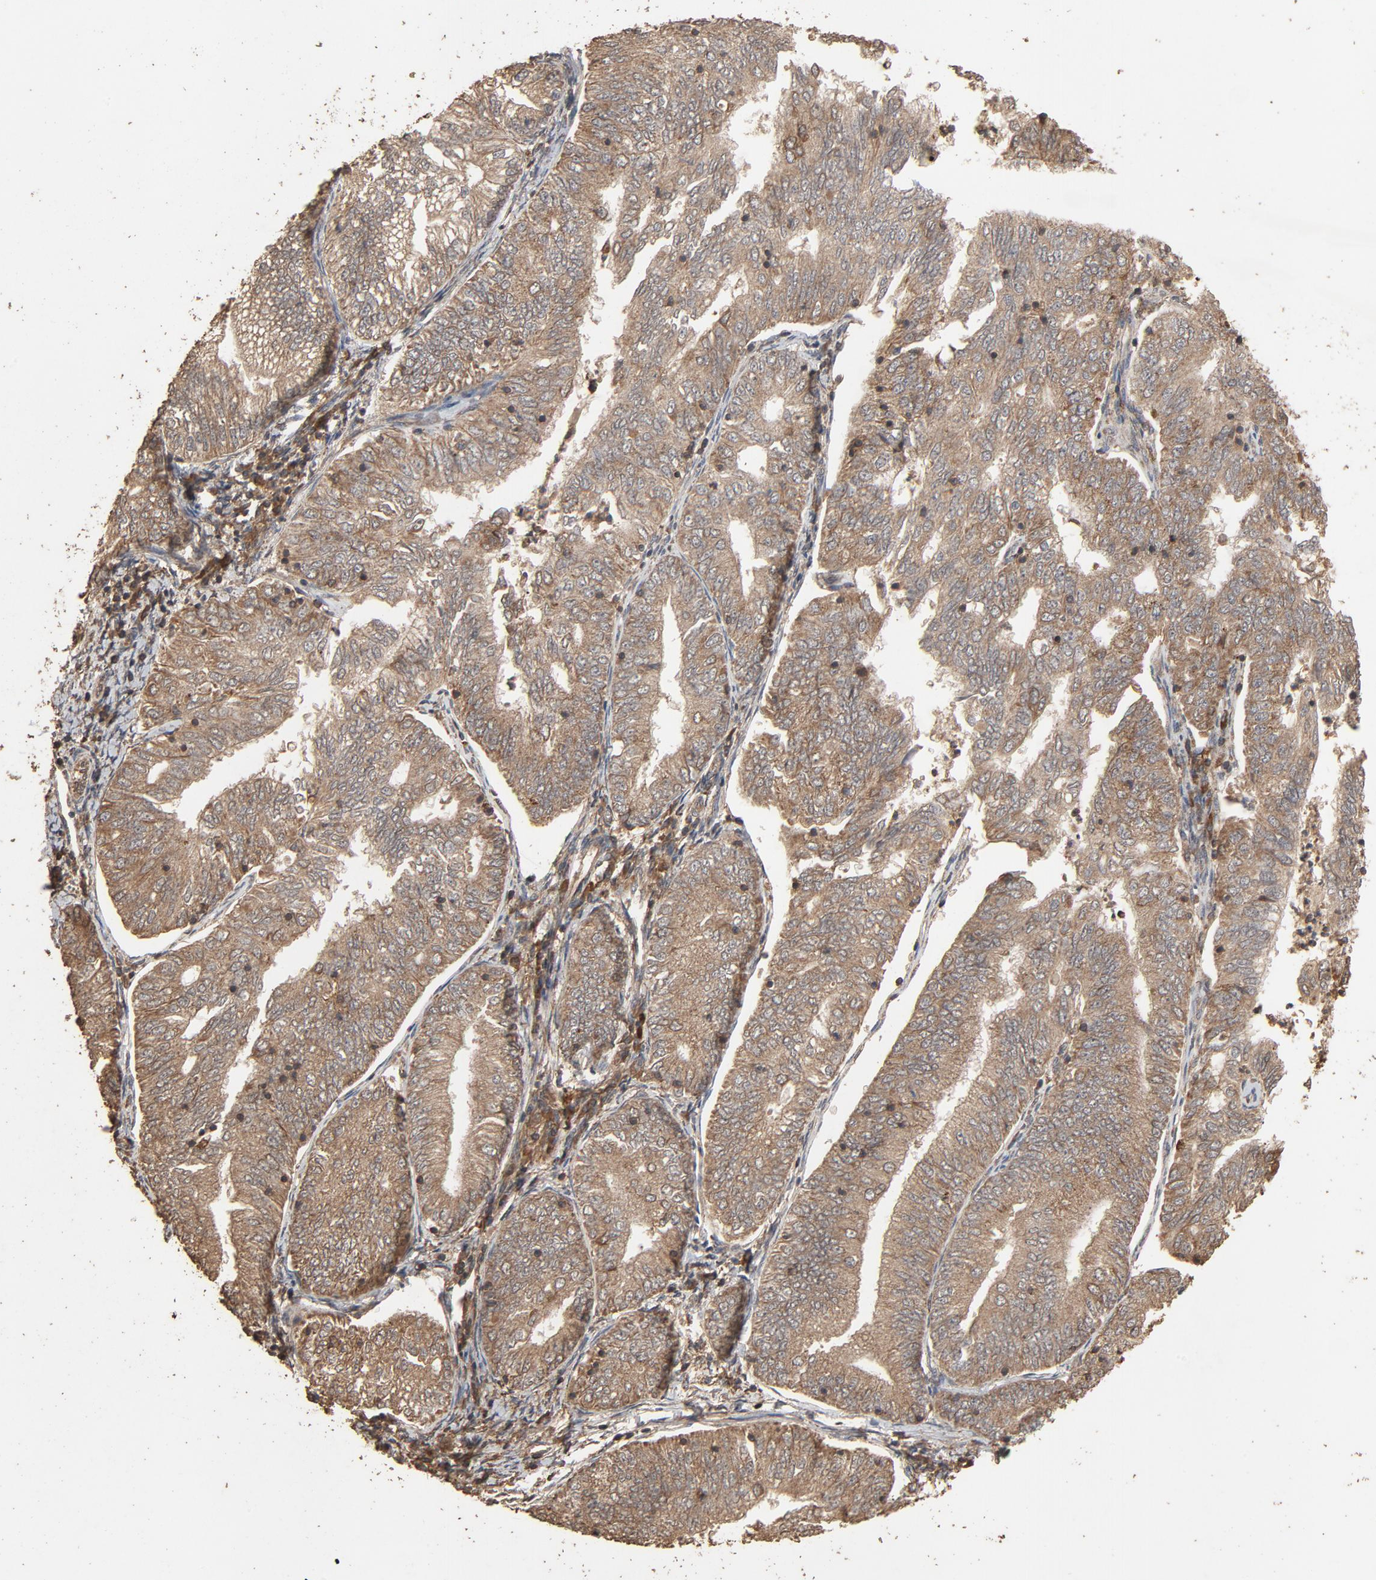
{"staining": {"intensity": "weak", "quantity": ">75%", "location": "cytoplasmic/membranous"}, "tissue": "endometrial cancer", "cell_type": "Tumor cells", "image_type": "cancer", "snomed": [{"axis": "morphology", "description": "Adenocarcinoma, NOS"}, {"axis": "topography", "description": "Endometrium"}], "caption": "Endometrial adenocarcinoma stained with a brown dye displays weak cytoplasmic/membranous positive positivity in approximately >75% of tumor cells.", "gene": "RPS6KA6", "patient": {"sex": "female", "age": 69}}